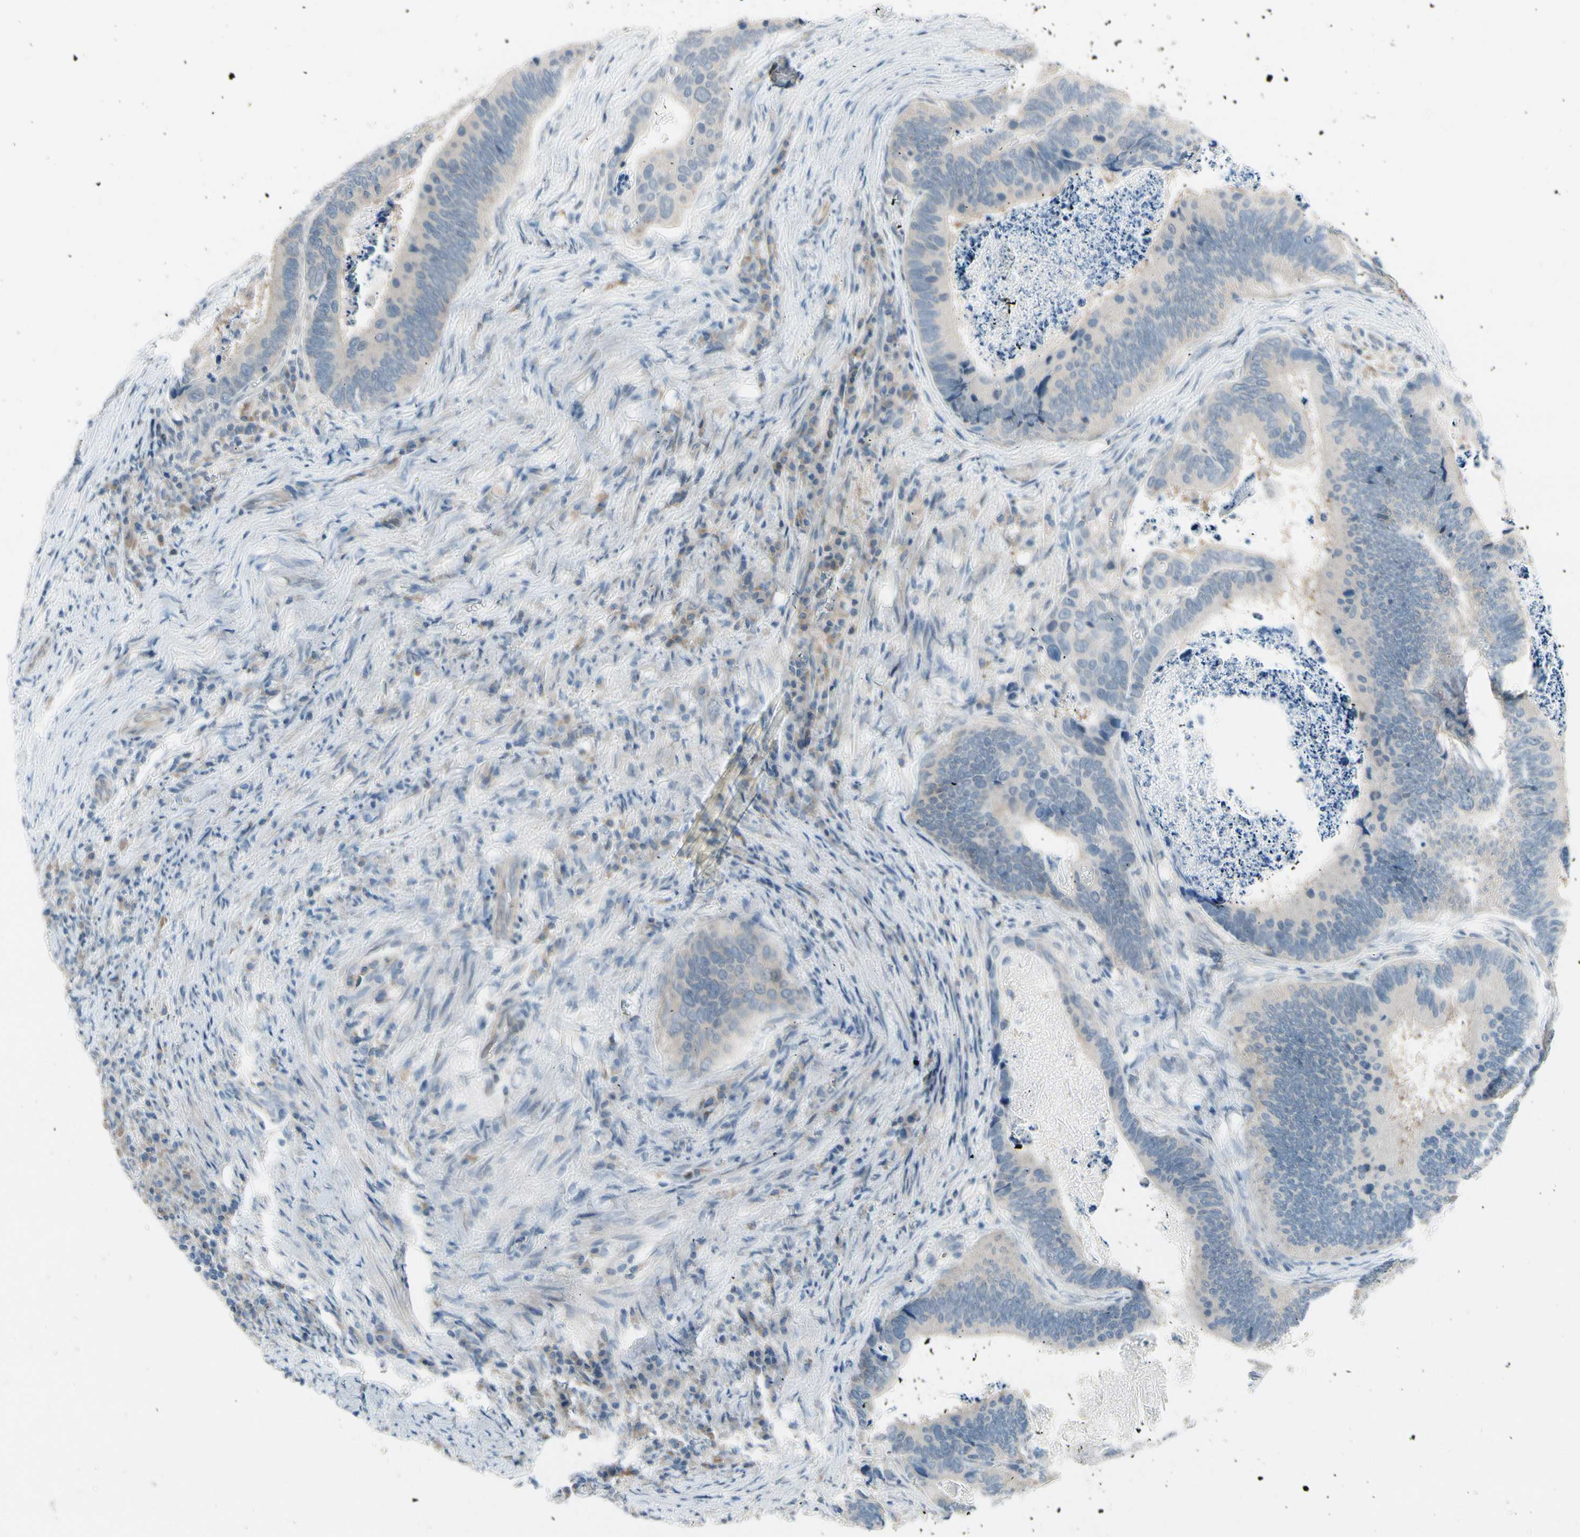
{"staining": {"intensity": "weak", "quantity": ">75%", "location": "cytoplasmic/membranous"}, "tissue": "colorectal cancer", "cell_type": "Tumor cells", "image_type": "cancer", "snomed": [{"axis": "morphology", "description": "Adenocarcinoma, NOS"}, {"axis": "topography", "description": "Colon"}], "caption": "Colorectal cancer (adenocarcinoma) stained with immunohistochemistry shows weak cytoplasmic/membranous expression in about >75% of tumor cells.", "gene": "CFAP36", "patient": {"sex": "male", "age": 72}}